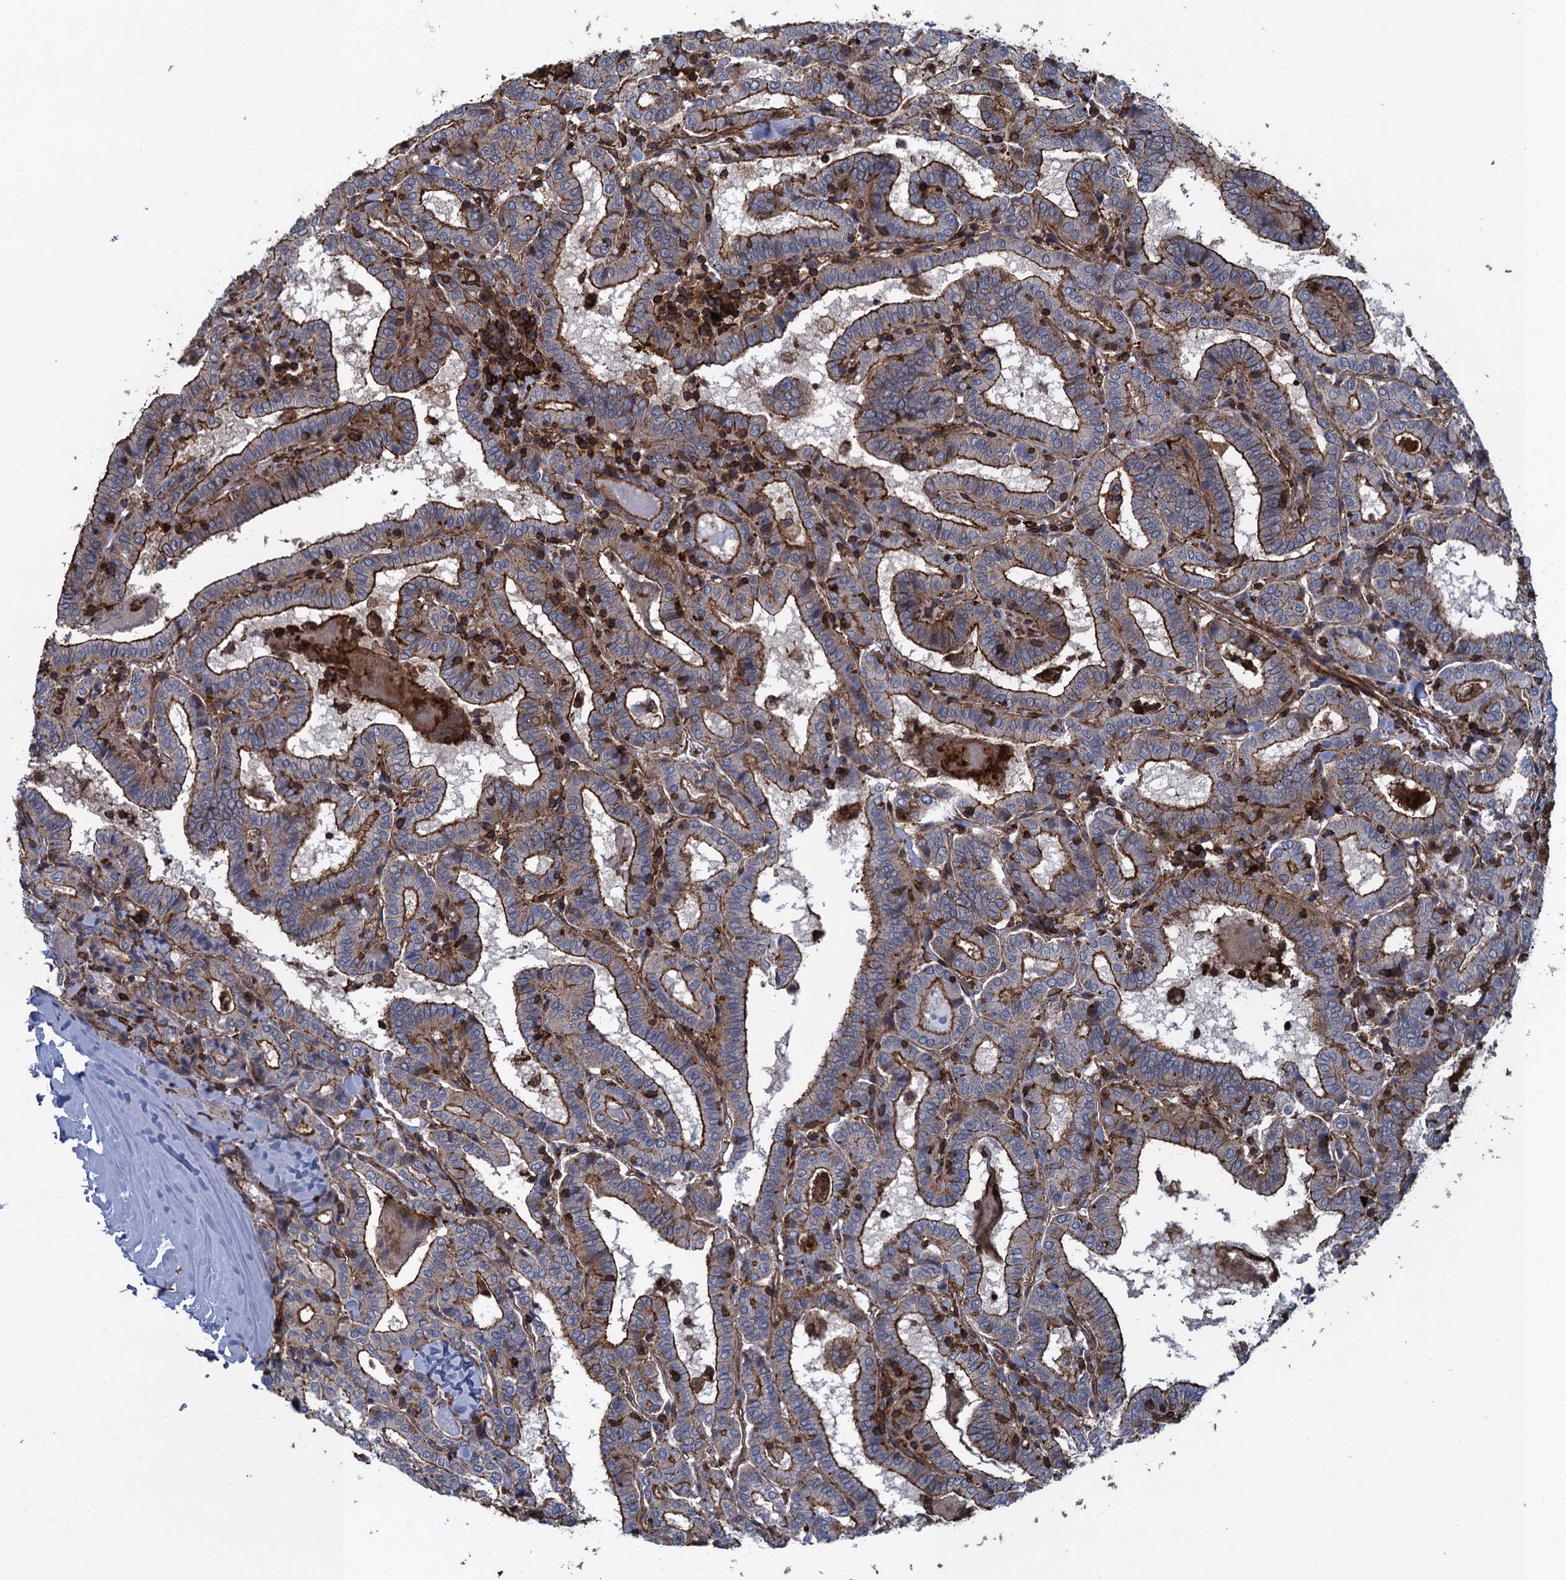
{"staining": {"intensity": "strong", "quantity": "25%-75%", "location": "cytoplasmic/membranous"}, "tissue": "thyroid cancer", "cell_type": "Tumor cells", "image_type": "cancer", "snomed": [{"axis": "morphology", "description": "Papillary adenocarcinoma, NOS"}, {"axis": "topography", "description": "Thyroid gland"}], "caption": "This is a histology image of IHC staining of thyroid cancer (papillary adenocarcinoma), which shows strong expression in the cytoplasmic/membranous of tumor cells.", "gene": "PROSER2", "patient": {"sex": "female", "age": 72}}